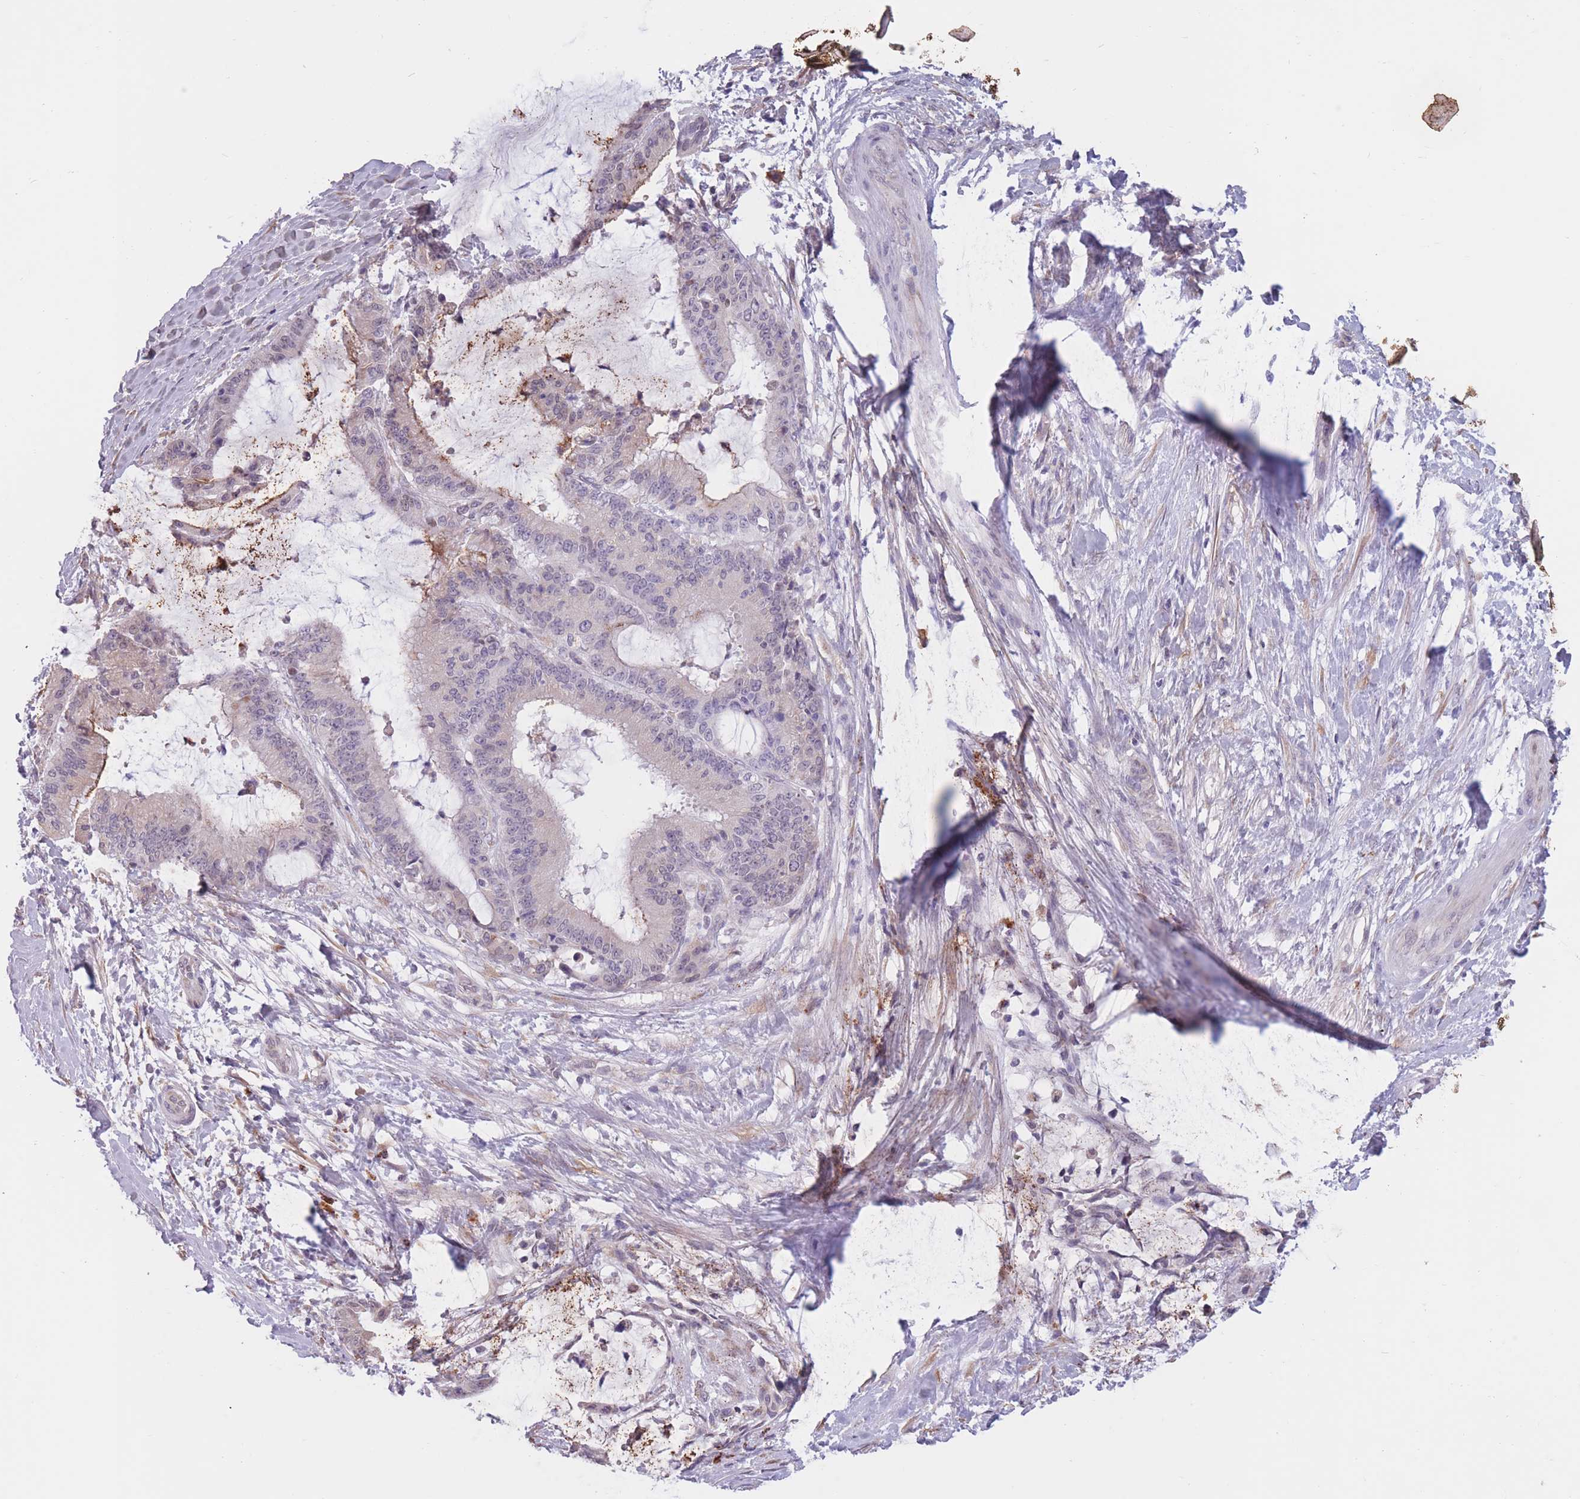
{"staining": {"intensity": "negative", "quantity": "none", "location": "none"}, "tissue": "liver cancer", "cell_type": "Tumor cells", "image_type": "cancer", "snomed": [{"axis": "morphology", "description": "Normal tissue, NOS"}, {"axis": "morphology", "description": "Cholangiocarcinoma"}, {"axis": "topography", "description": "Liver"}, {"axis": "topography", "description": "Peripheral nerve tissue"}], "caption": "Immunohistochemistry image of human liver cancer stained for a protein (brown), which reveals no positivity in tumor cells.", "gene": "COL27A1", "patient": {"sex": "female", "age": 73}}